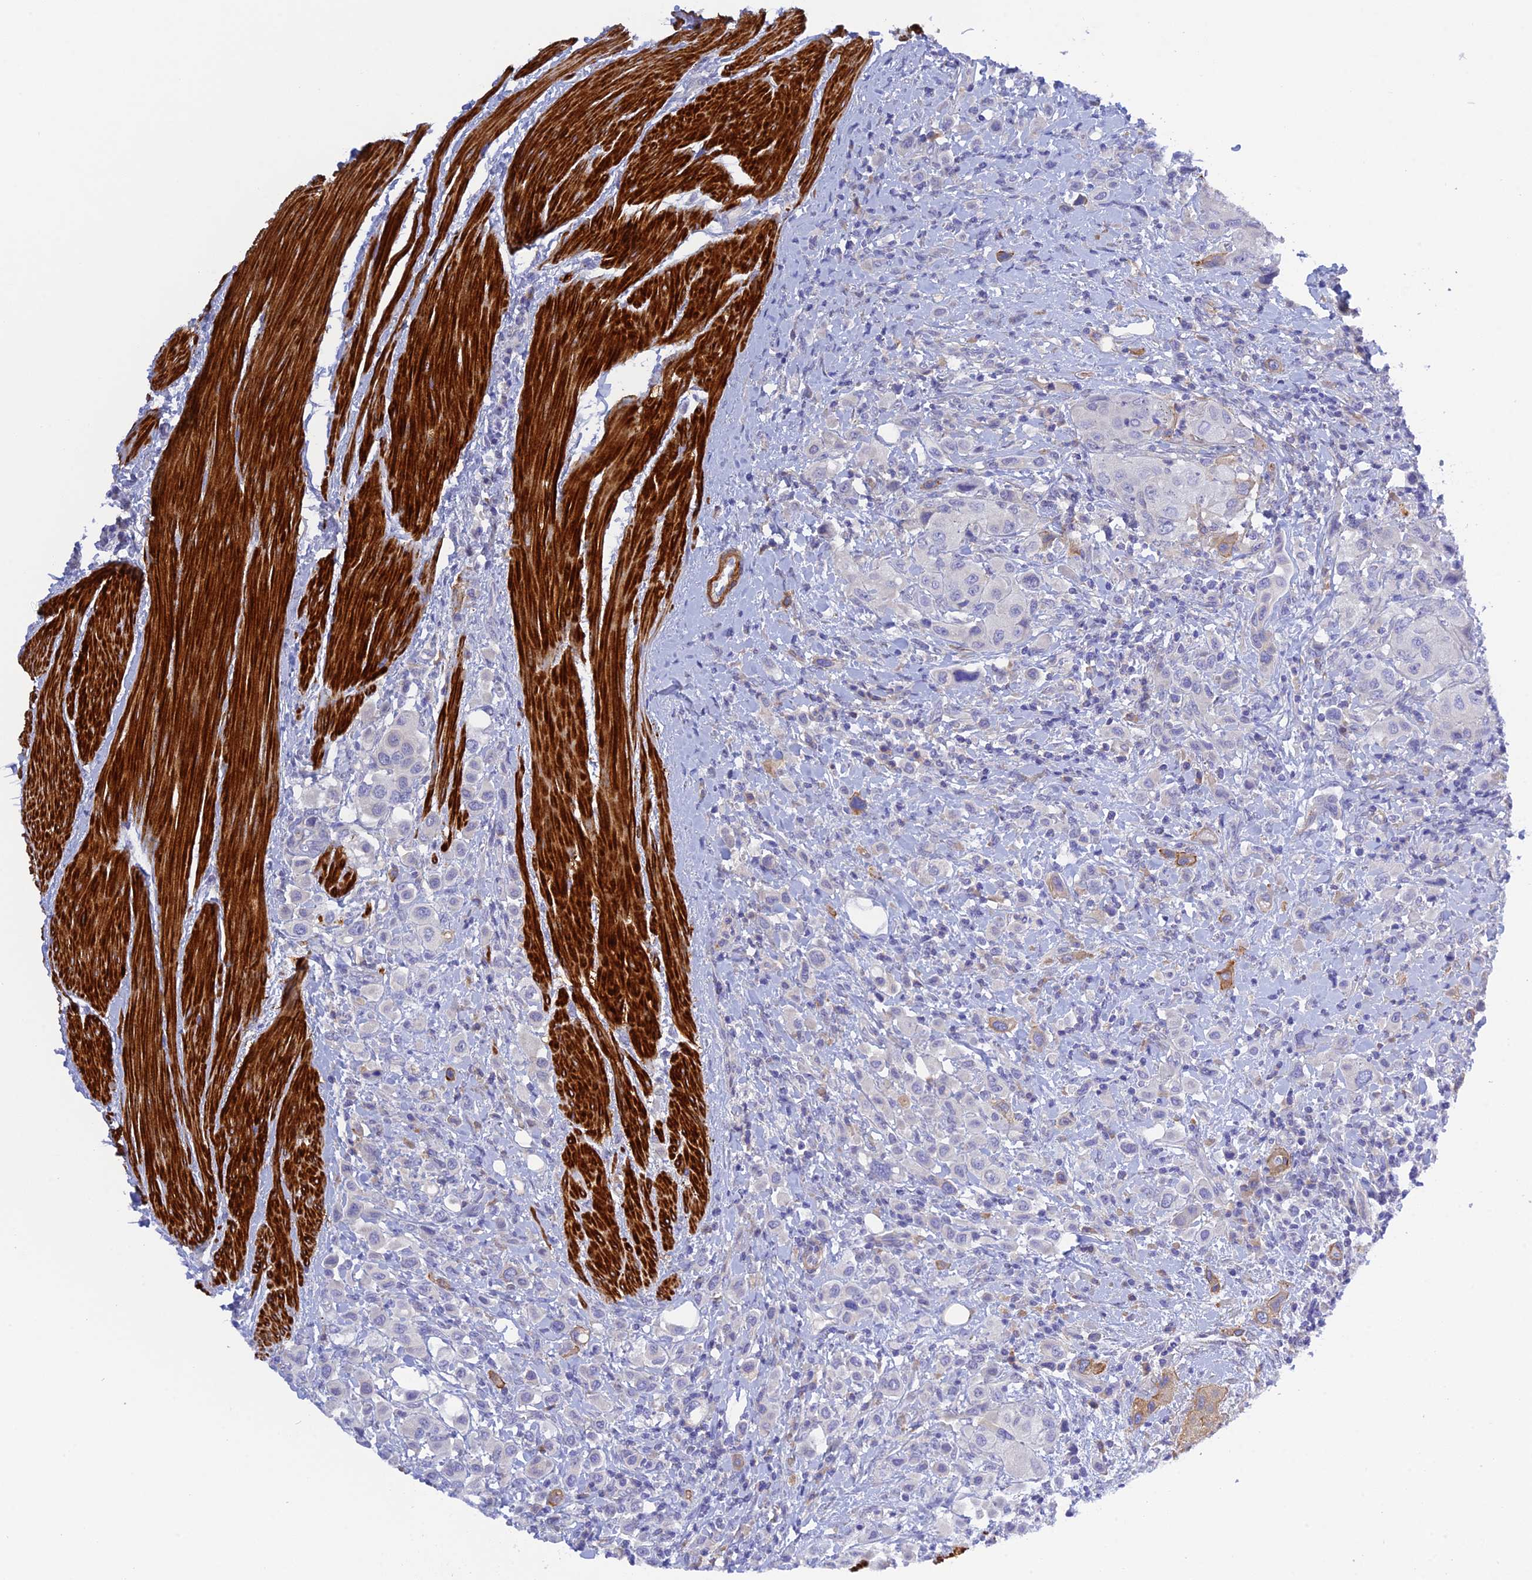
{"staining": {"intensity": "moderate", "quantity": "<25%", "location": "cytoplasmic/membranous"}, "tissue": "urothelial cancer", "cell_type": "Tumor cells", "image_type": "cancer", "snomed": [{"axis": "morphology", "description": "Urothelial carcinoma, High grade"}, {"axis": "topography", "description": "Urinary bladder"}], "caption": "Approximately <25% of tumor cells in human urothelial cancer display moderate cytoplasmic/membranous protein positivity as visualized by brown immunohistochemical staining.", "gene": "ZDHHC16", "patient": {"sex": "male", "age": 50}}